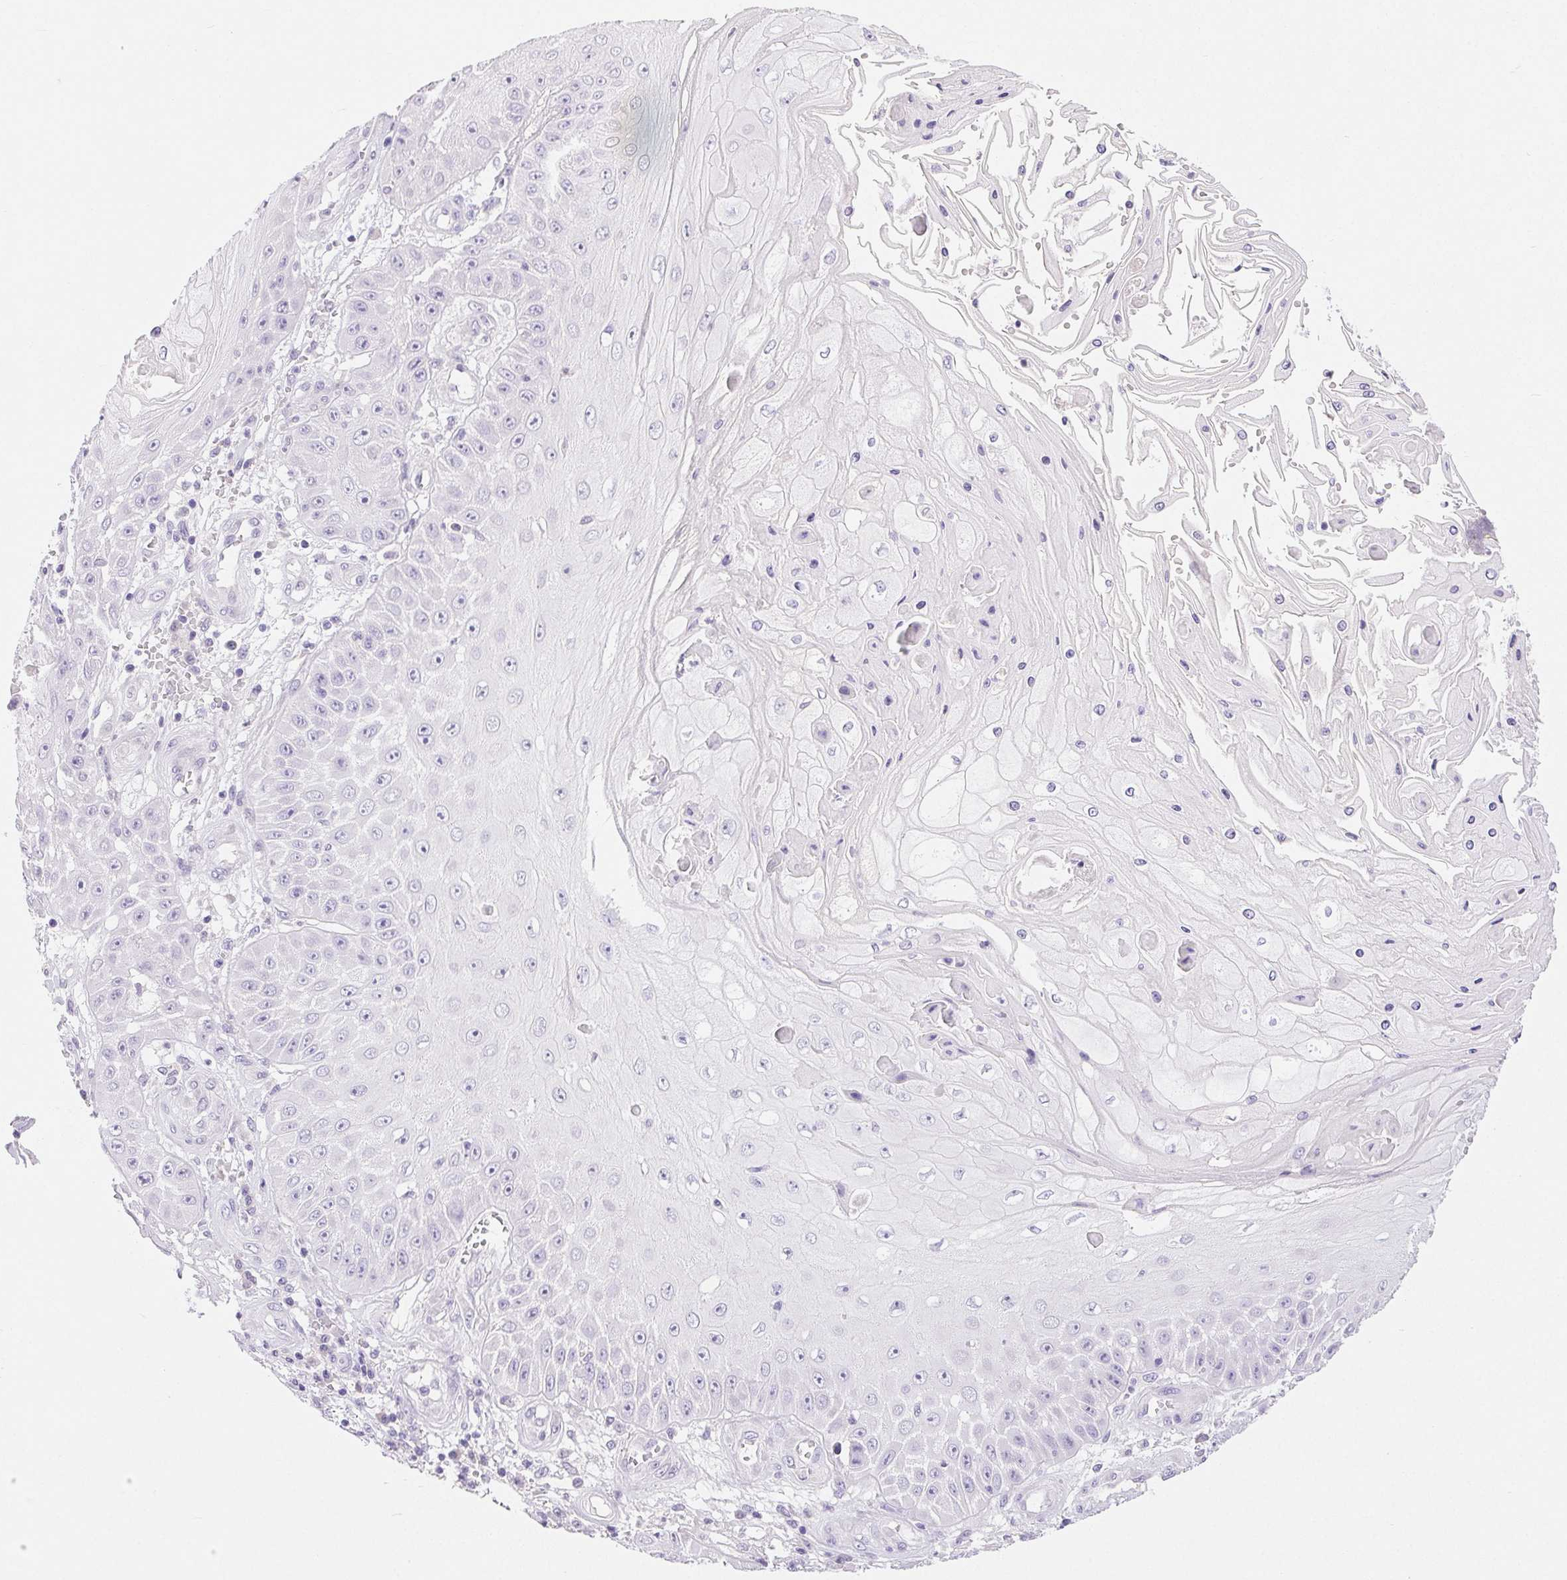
{"staining": {"intensity": "negative", "quantity": "none", "location": "none"}, "tissue": "skin cancer", "cell_type": "Tumor cells", "image_type": "cancer", "snomed": [{"axis": "morphology", "description": "Squamous cell carcinoma, NOS"}, {"axis": "topography", "description": "Skin"}], "caption": "A photomicrograph of human skin cancer is negative for staining in tumor cells.", "gene": "ARHGAP11B", "patient": {"sex": "male", "age": 70}}